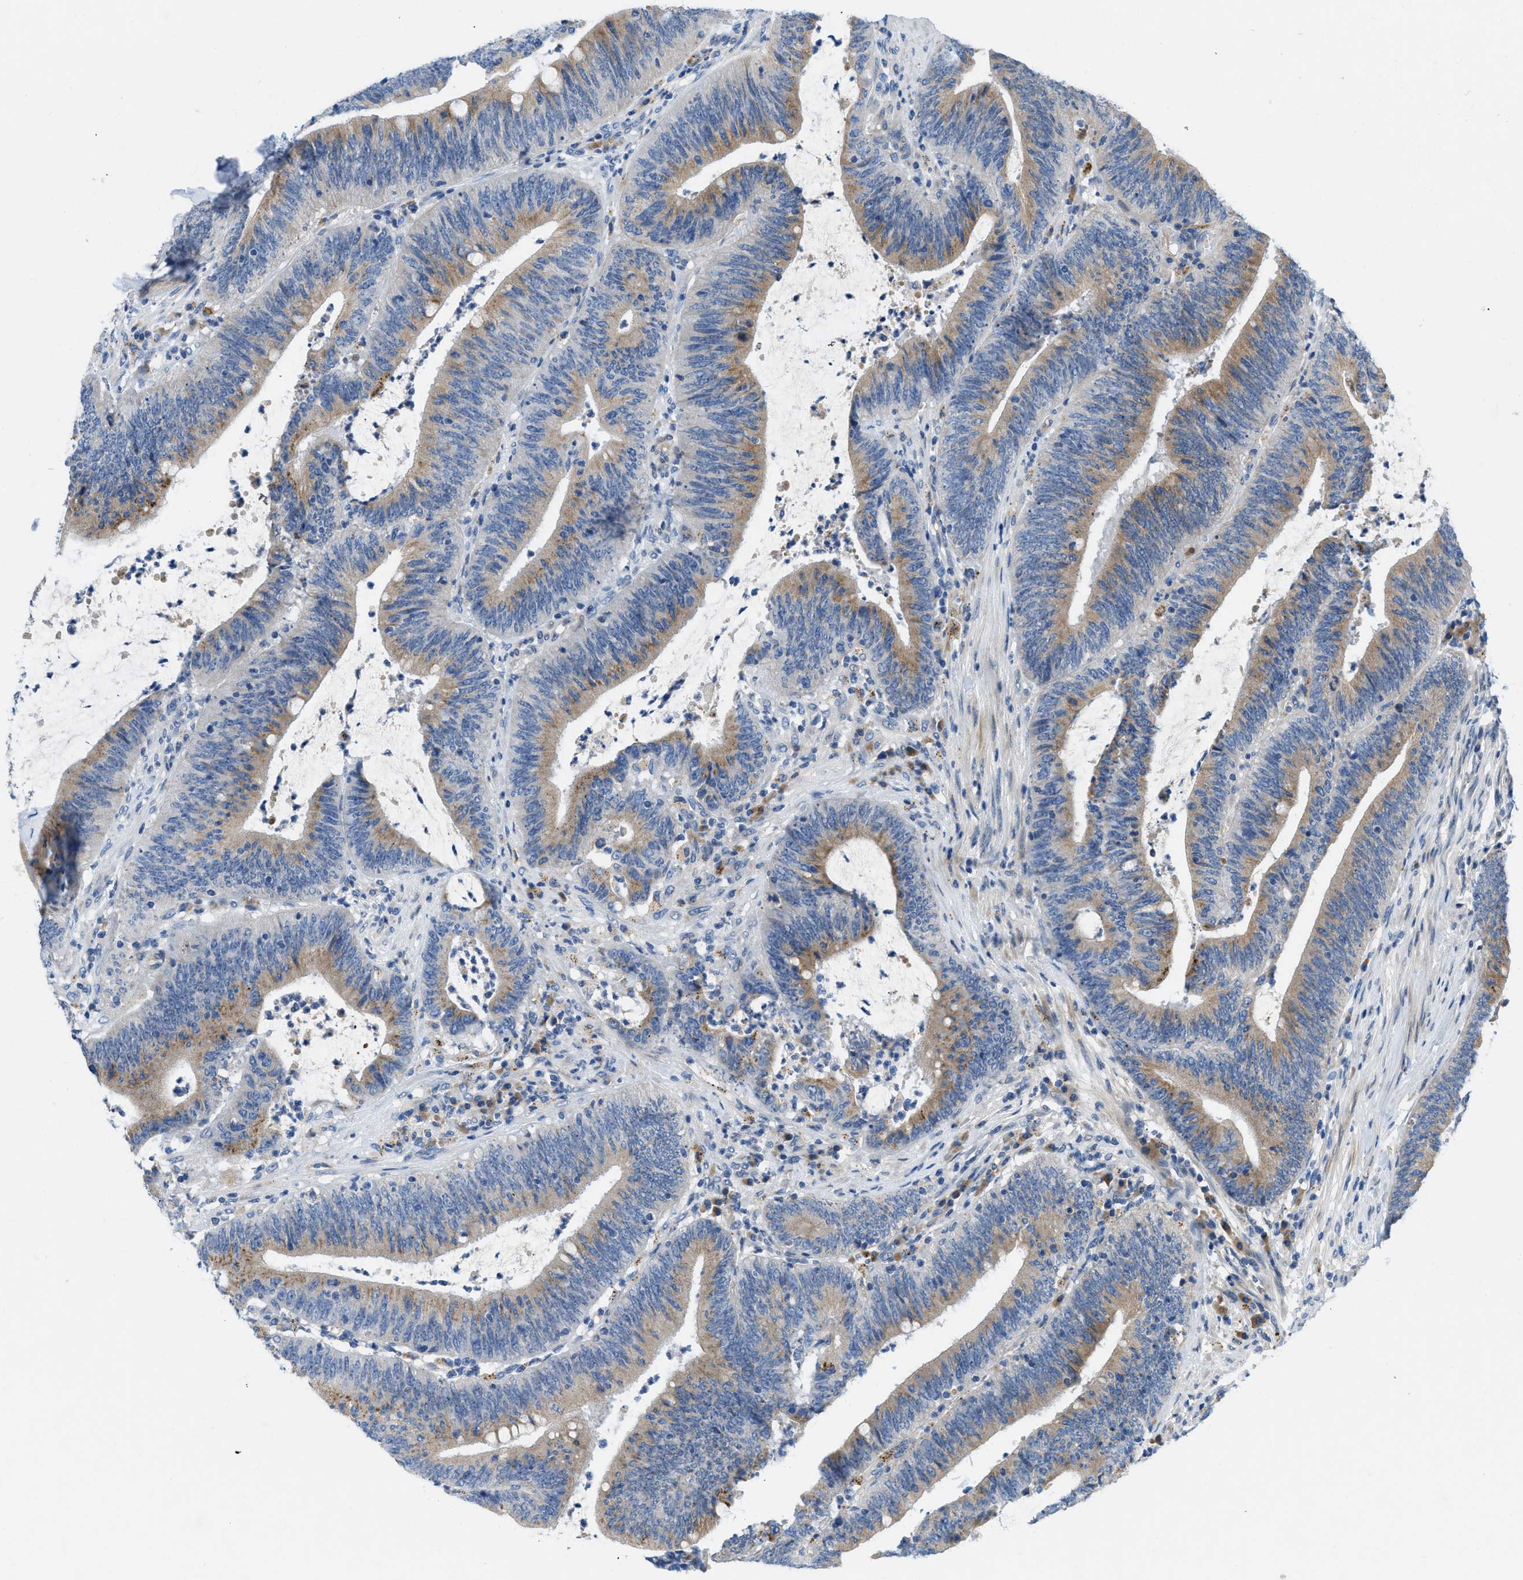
{"staining": {"intensity": "moderate", "quantity": ">75%", "location": "cytoplasmic/membranous"}, "tissue": "colorectal cancer", "cell_type": "Tumor cells", "image_type": "cancer", "snomed": [{"axis": "morphology", "description": "Normal tissue, NOS"}, {"axis": "morphology", "description": "Adenocarcinoma, NOS"}, {"axis": "topography", "description": "Rectum"}], "caption": "High-power microscopy captured an immunohistochemistry (IHC) micrograph of adenocarcinoma (colorectal), revealing moderate cytoplasmic/membranous staining in approximately >75% of tumor cells. (brown staining indicates protein expression, while blue staining denotes nuclei).", "gene": "TMEM248", "patient": {"sex": "female", "age": 66}}